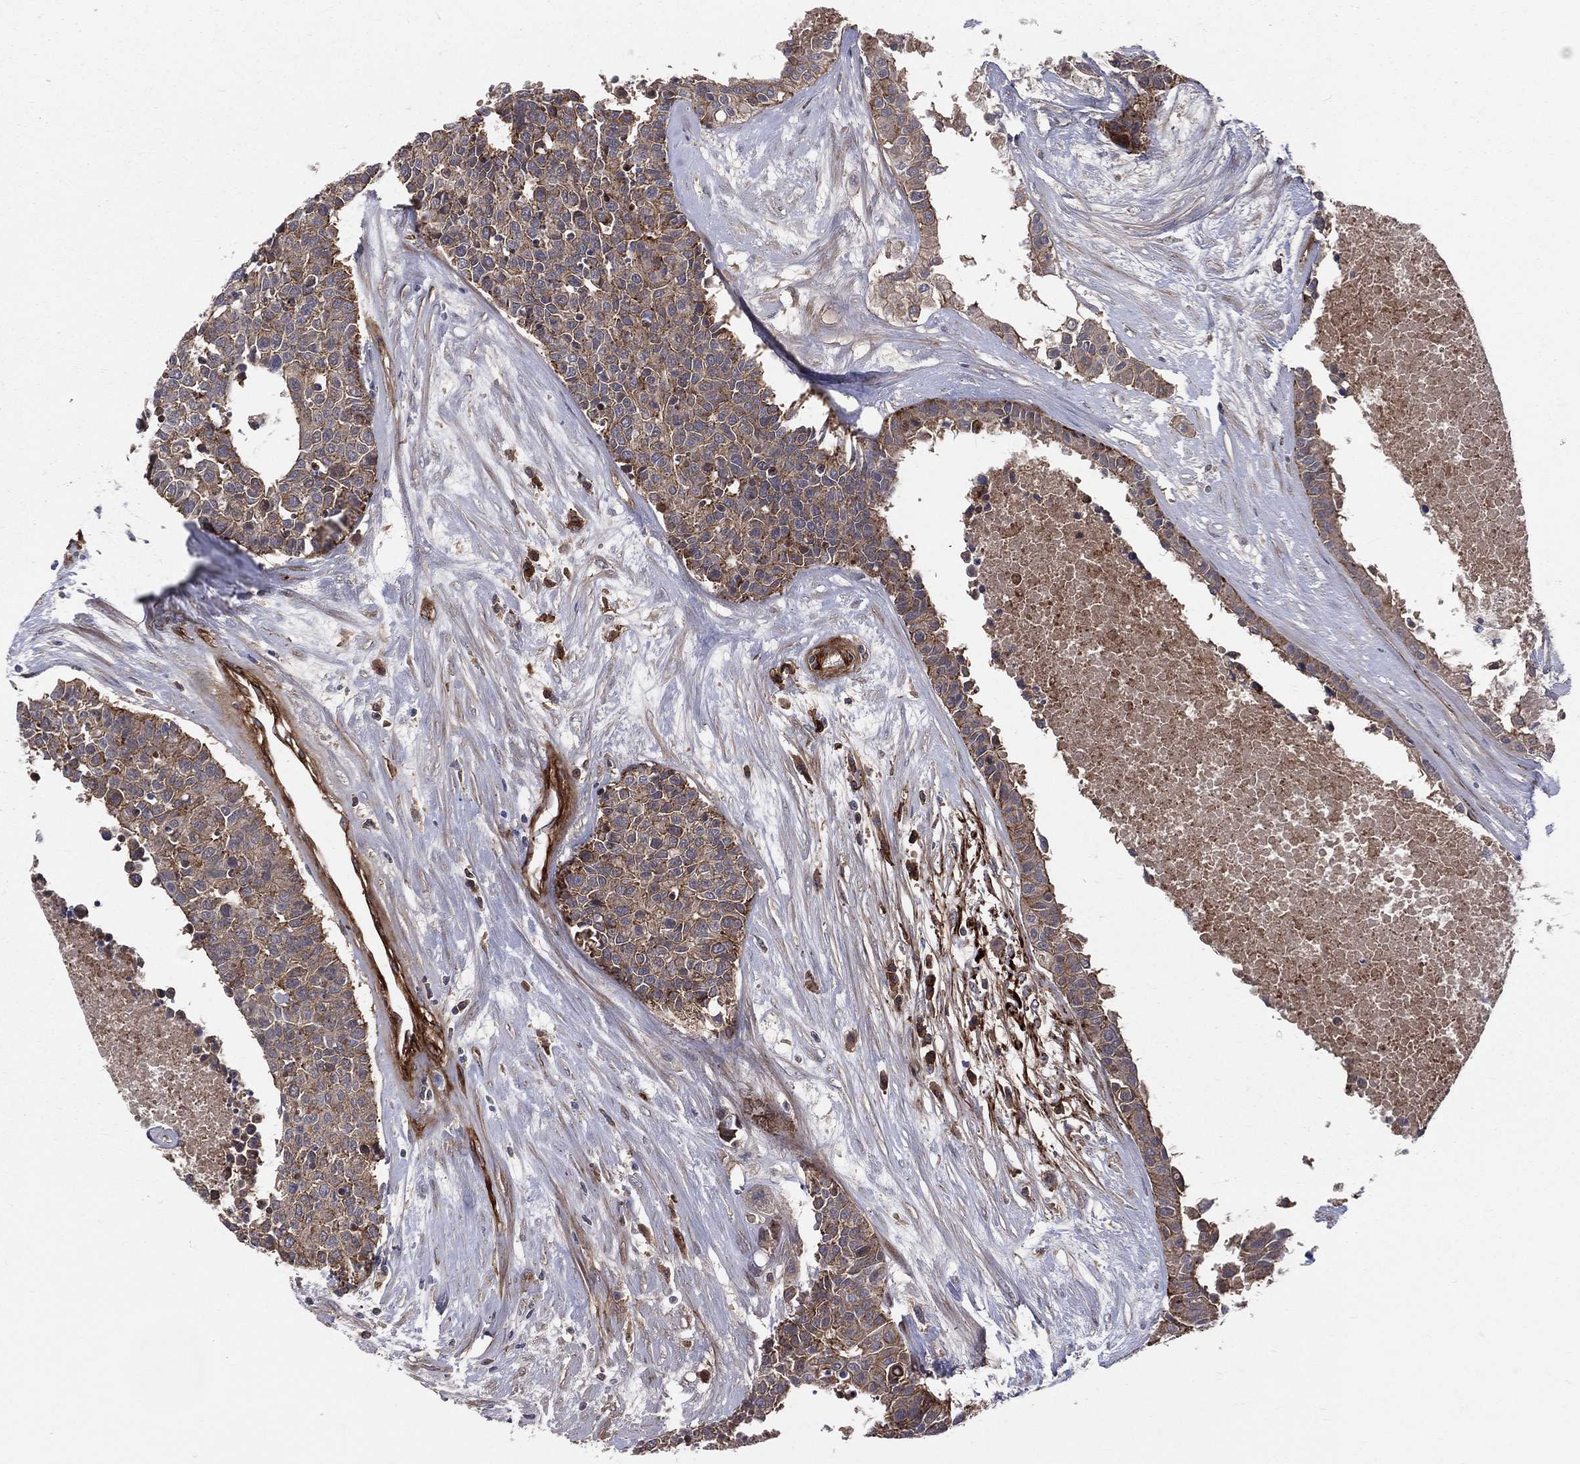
{"staining": {"intensity": "moderate", "quantity": ">75%", "location": "cytoplasmic/membranous"}, "tissue": "carcinoid", "cell_type": "Tumor cells", "image_type": "cancer", "snomed": [{"axis": "morphology", "description": "Carcinoid, malignant, NOS"}, {"axis": "topography", "description": "Colon"}], "caption": "High-power microscopy captured an immunohistochemistry histopathology image of carcinoid, revealing moderate cytoplasmic/membranous expression in approximately >75% of tumor cells. The protein is stained brown, and the nuclei are stained in blue (DAB IHC with brightfield microscopy, high magnification).", "gene": "ENTPD1", "patient": {"sex": "male", "age": 81}}